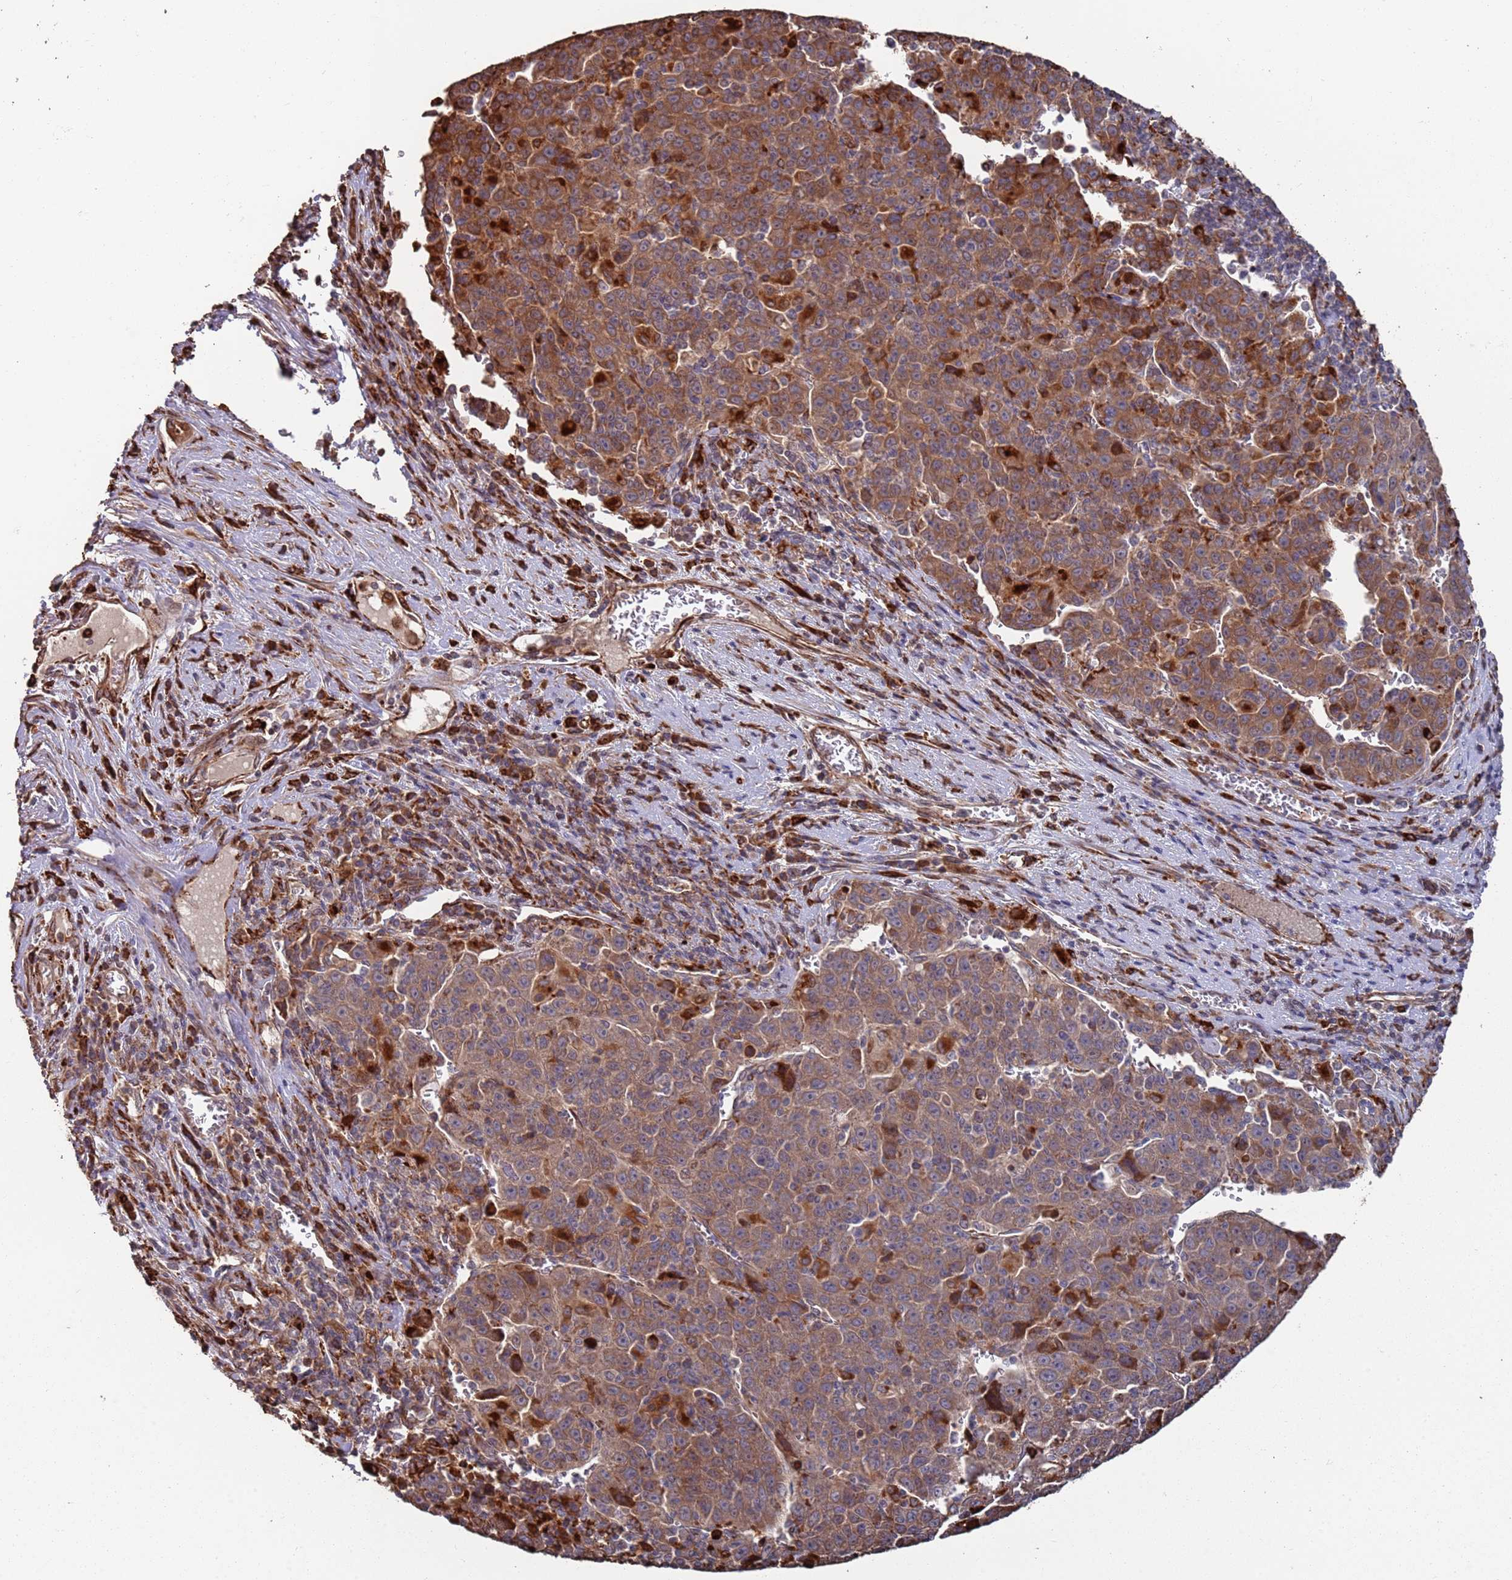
{"staining": {"intensity": "strong", "quantity": ">75%", "location": "cytoplasmic/membranous"}, "tissue": "liver cancer", "cell_type": "Tumor cells", "image_type": "cancer", "snomed": [{"axis": "morphology", "description": "Carcinoma, Hepatocellular, NOS"}, {"axis": "topography", "description": "Liver"}], "caption": "High-power microscopy captured an IHC photomicrograph of liver hepatocellular carcinoma, revealing strong cytoplasmic/membranous positivity in approximately >75% of tumor cells.", "gene": "LACC1", "patient": {"sex": "female", "age": 53}}